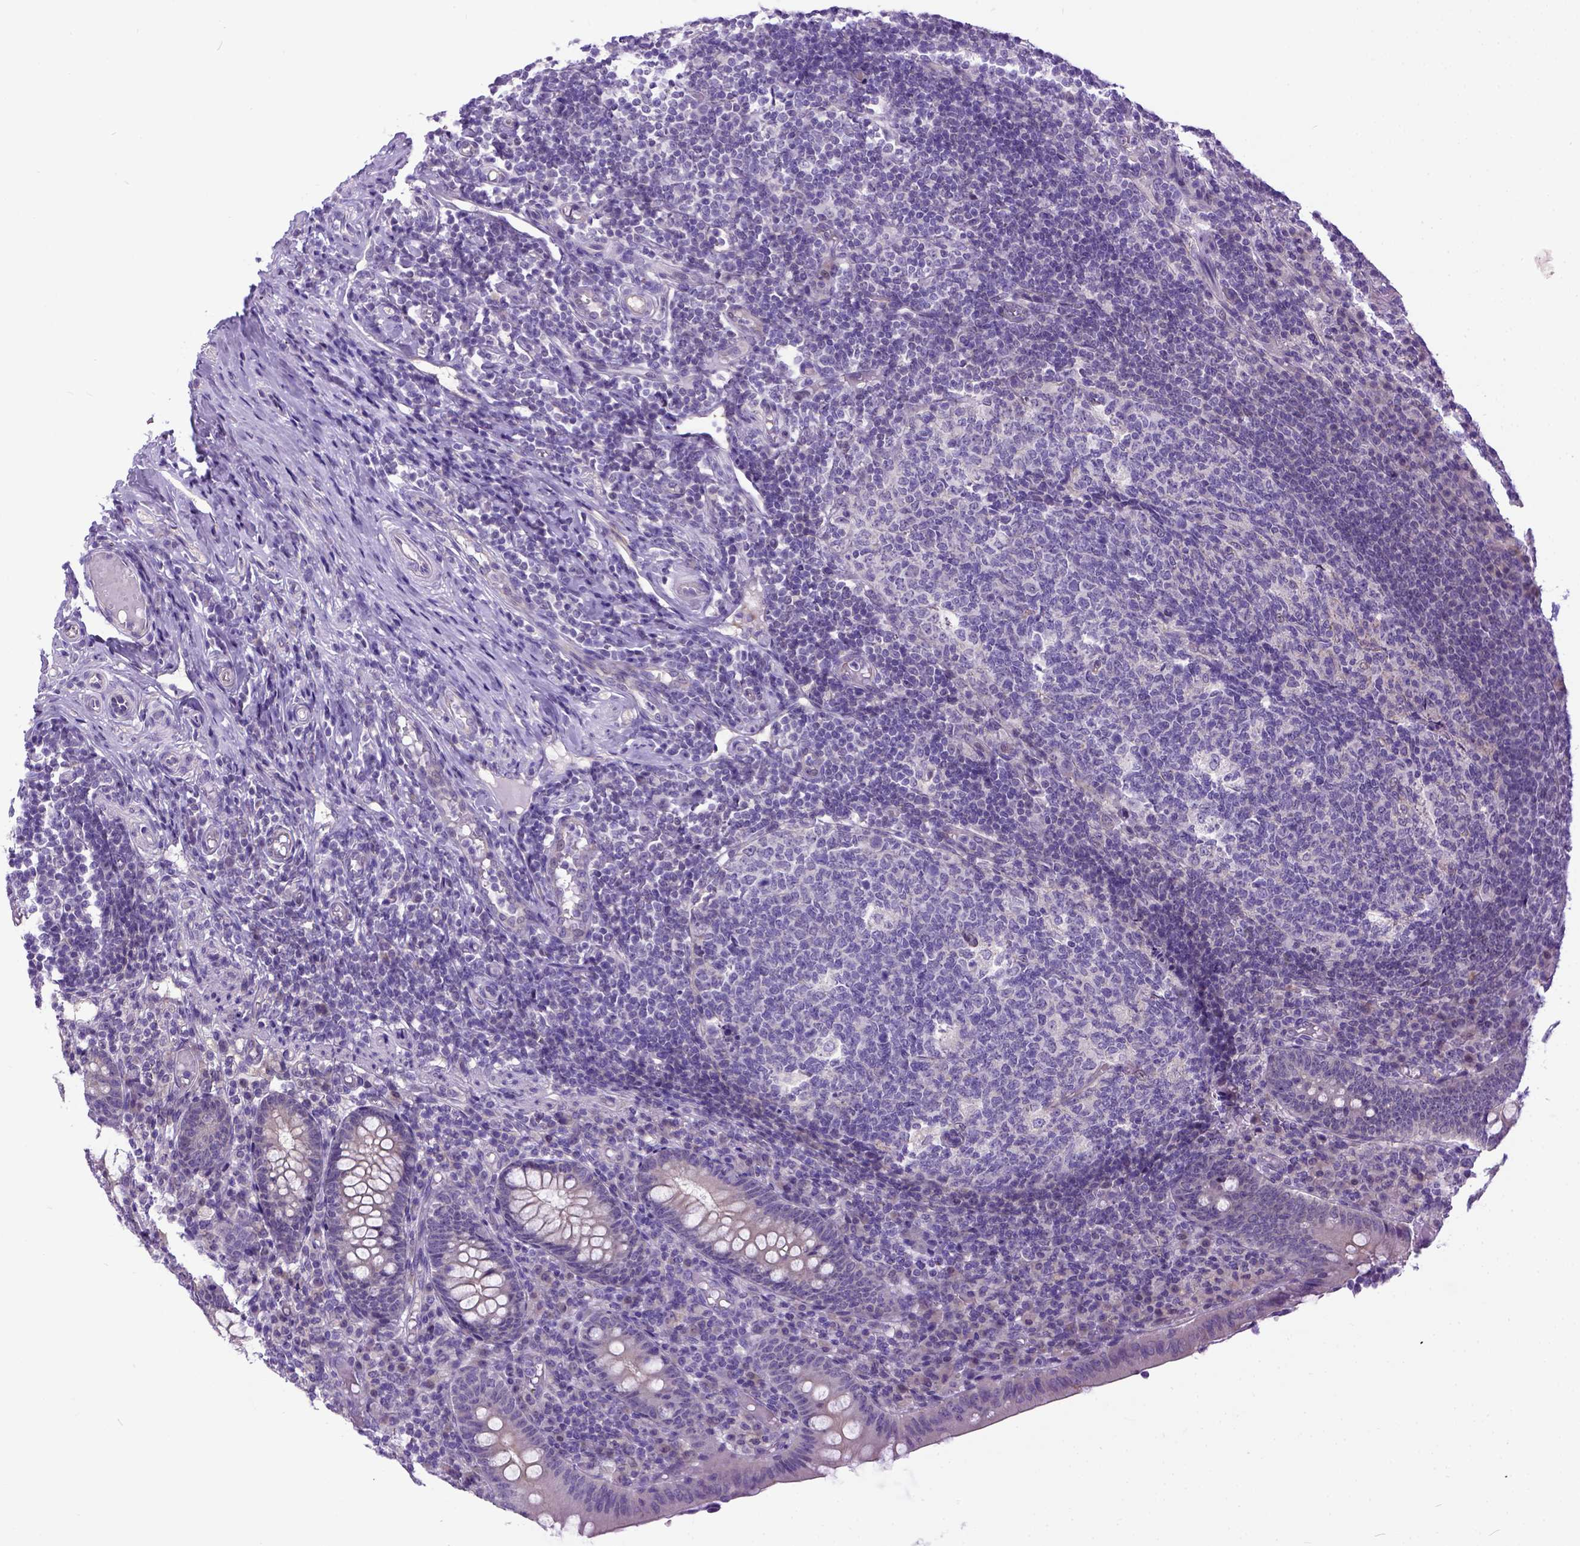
{"staining": {"intensity": "weak", "quantity": "25%-75%", "location": "cytoplasmic/membranous"}, "tissue": "appendix", "cell_type": "Glandular cells", "image_type": "normal", "snomed": [{"axis": "morphology", "description": "Normal tissue, NOS"}, {"axis": "topography", "description": "Appendix"}], "caption": "Human appendix stained for a protein (brown) displays weak cytoplasmic/membranous positive staining in approximately 25%-75% of glandular cells.", "gene": "NEK5", "patient": {"sex": "male", "age": 18}}